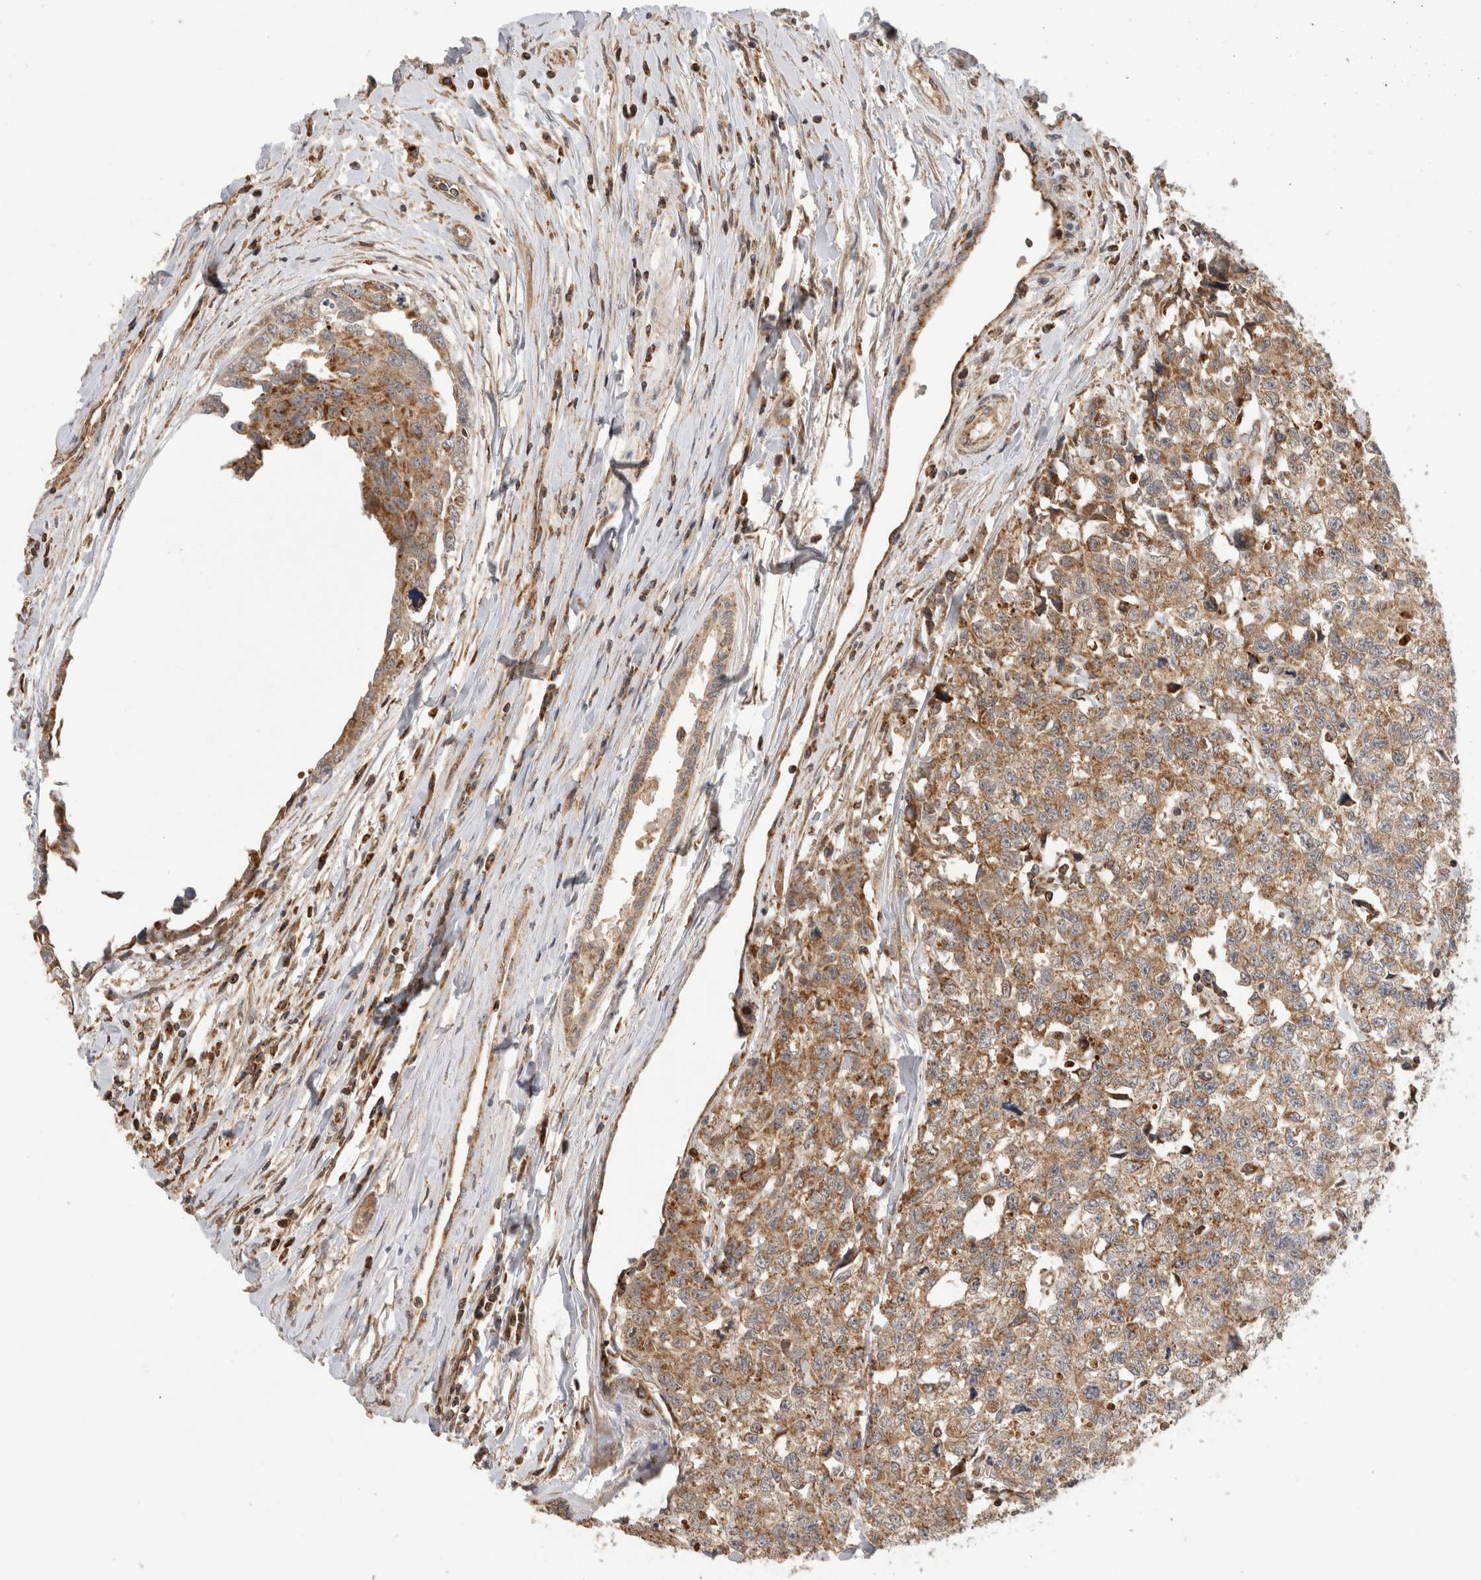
{"staining": {"intensity": "moderate", "quantity": ">75%", "location": "cytoplasmic/membranous"}, "tissue": "testis cancer", "cell_type": "Tumor cells", "image_type": "cancer", "snomed": [{"axis": "morphology", "description": "Carcinoma, Embryonal, NOS"}, {"axis": "topography", "description": "Testis"}], "caption": "Testis cancer (embryonal carcinoma) stained with immunohistochemistry (IHC) displays moderate cytoplasmic/membranous staining in approximately >75% of tumor cells. The protein of interest is shown in brown color, while the nuclei are stained blue.", "gene": "IMMP2L", "patient": {"sex": "male", "age": 28}}